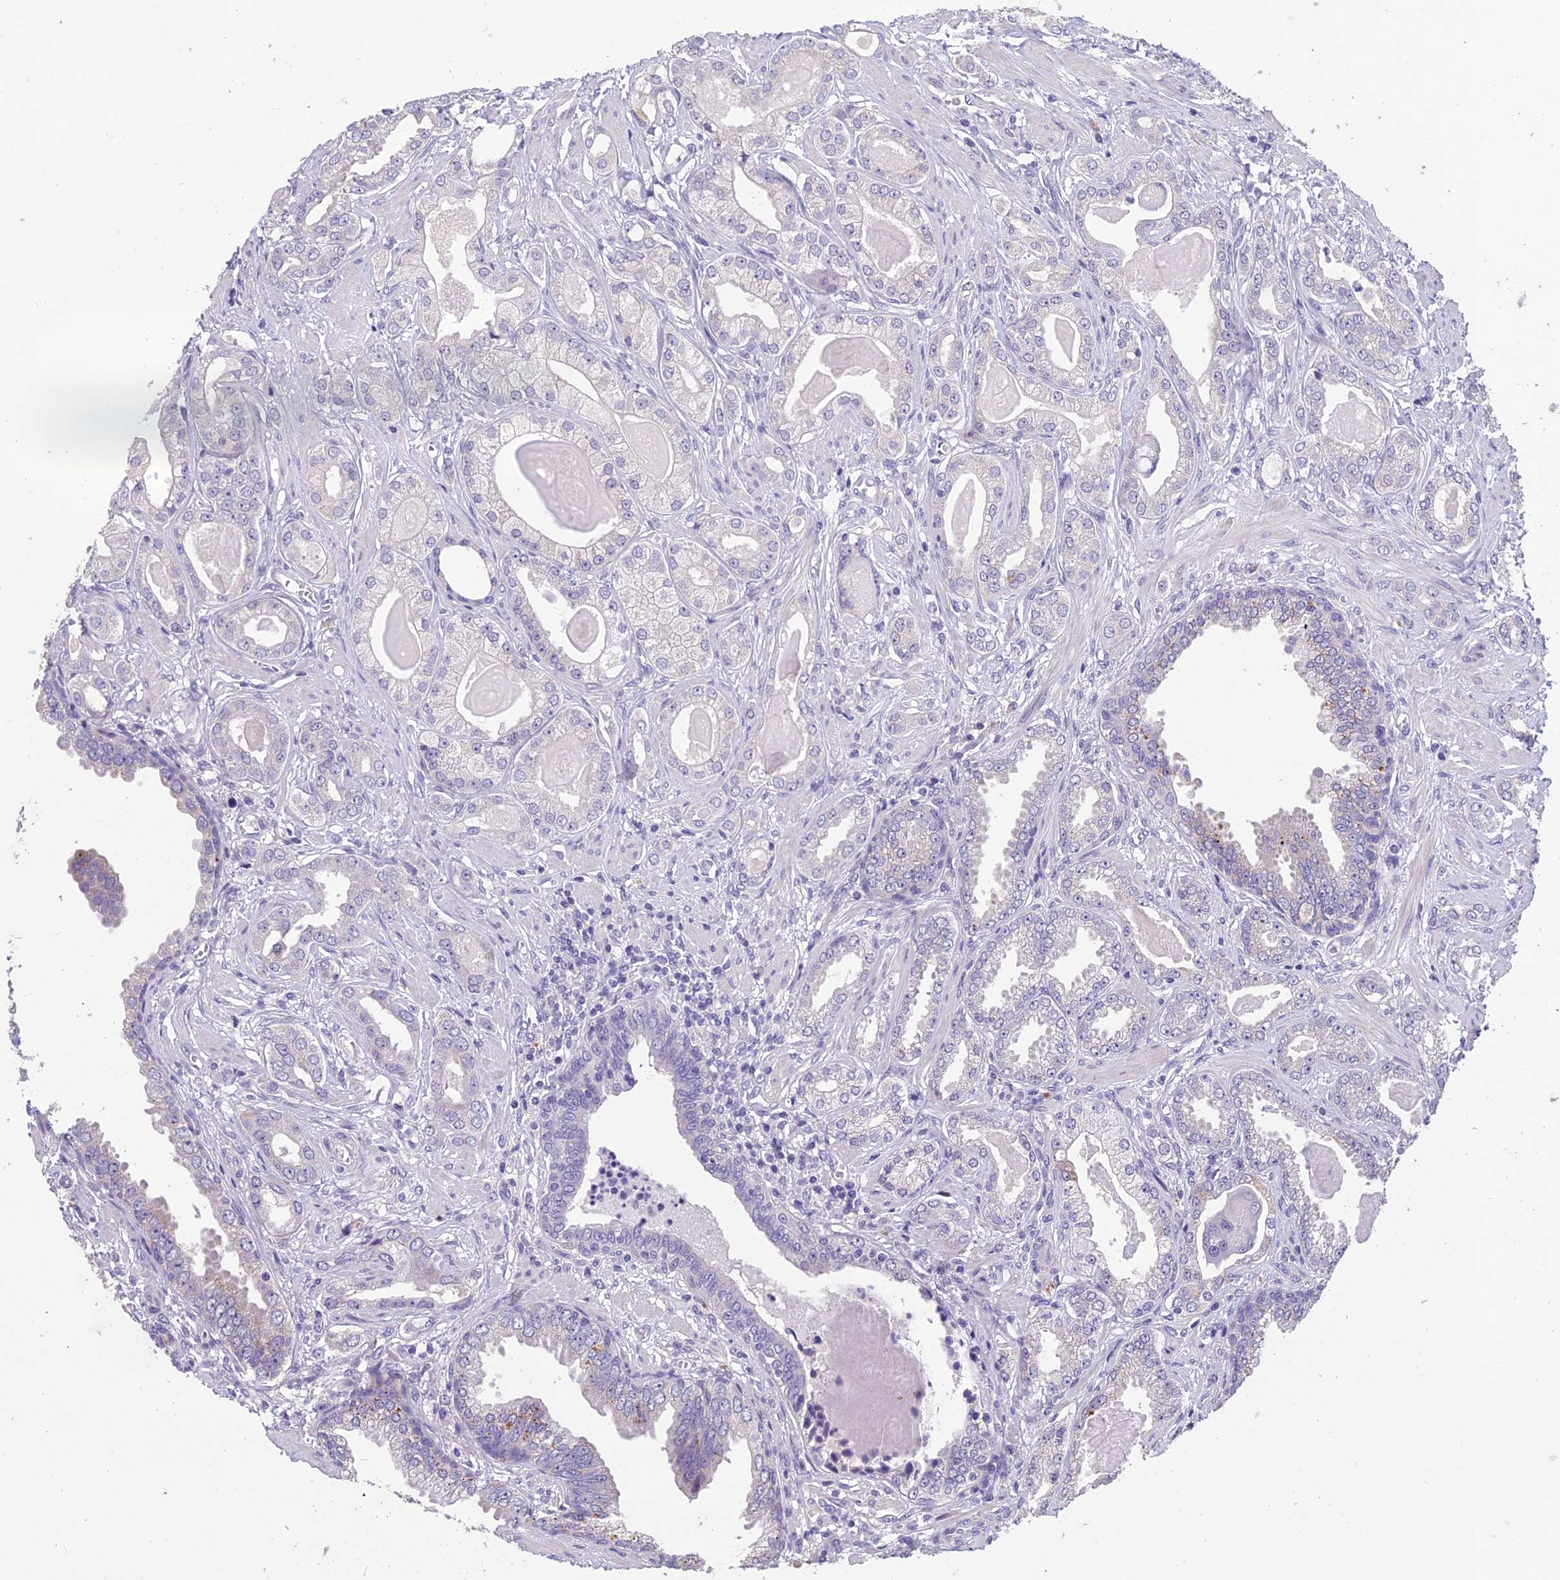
{"staining": {"intensity": "negative", "quantity": "none", "location": "none"}, "tissue": "prostate cancer", "cell_type": "Tumor cells", "image_type": "cancer", "snomed": [{"axis": "morphology", "description": "Adenocarcinoma, Low grade"}, {"axis": "topography", "description": "Prostate"}], "caption": "An IHC image of prostate adenocarcinoma (low-grade) is shown. There is no staining in tumor cells of prostate adenocarcinoma (low-grade). Nuclei are stained in blue.", "gene": "CEACAM16", "patient": {"sex": "male", "age": 64}}